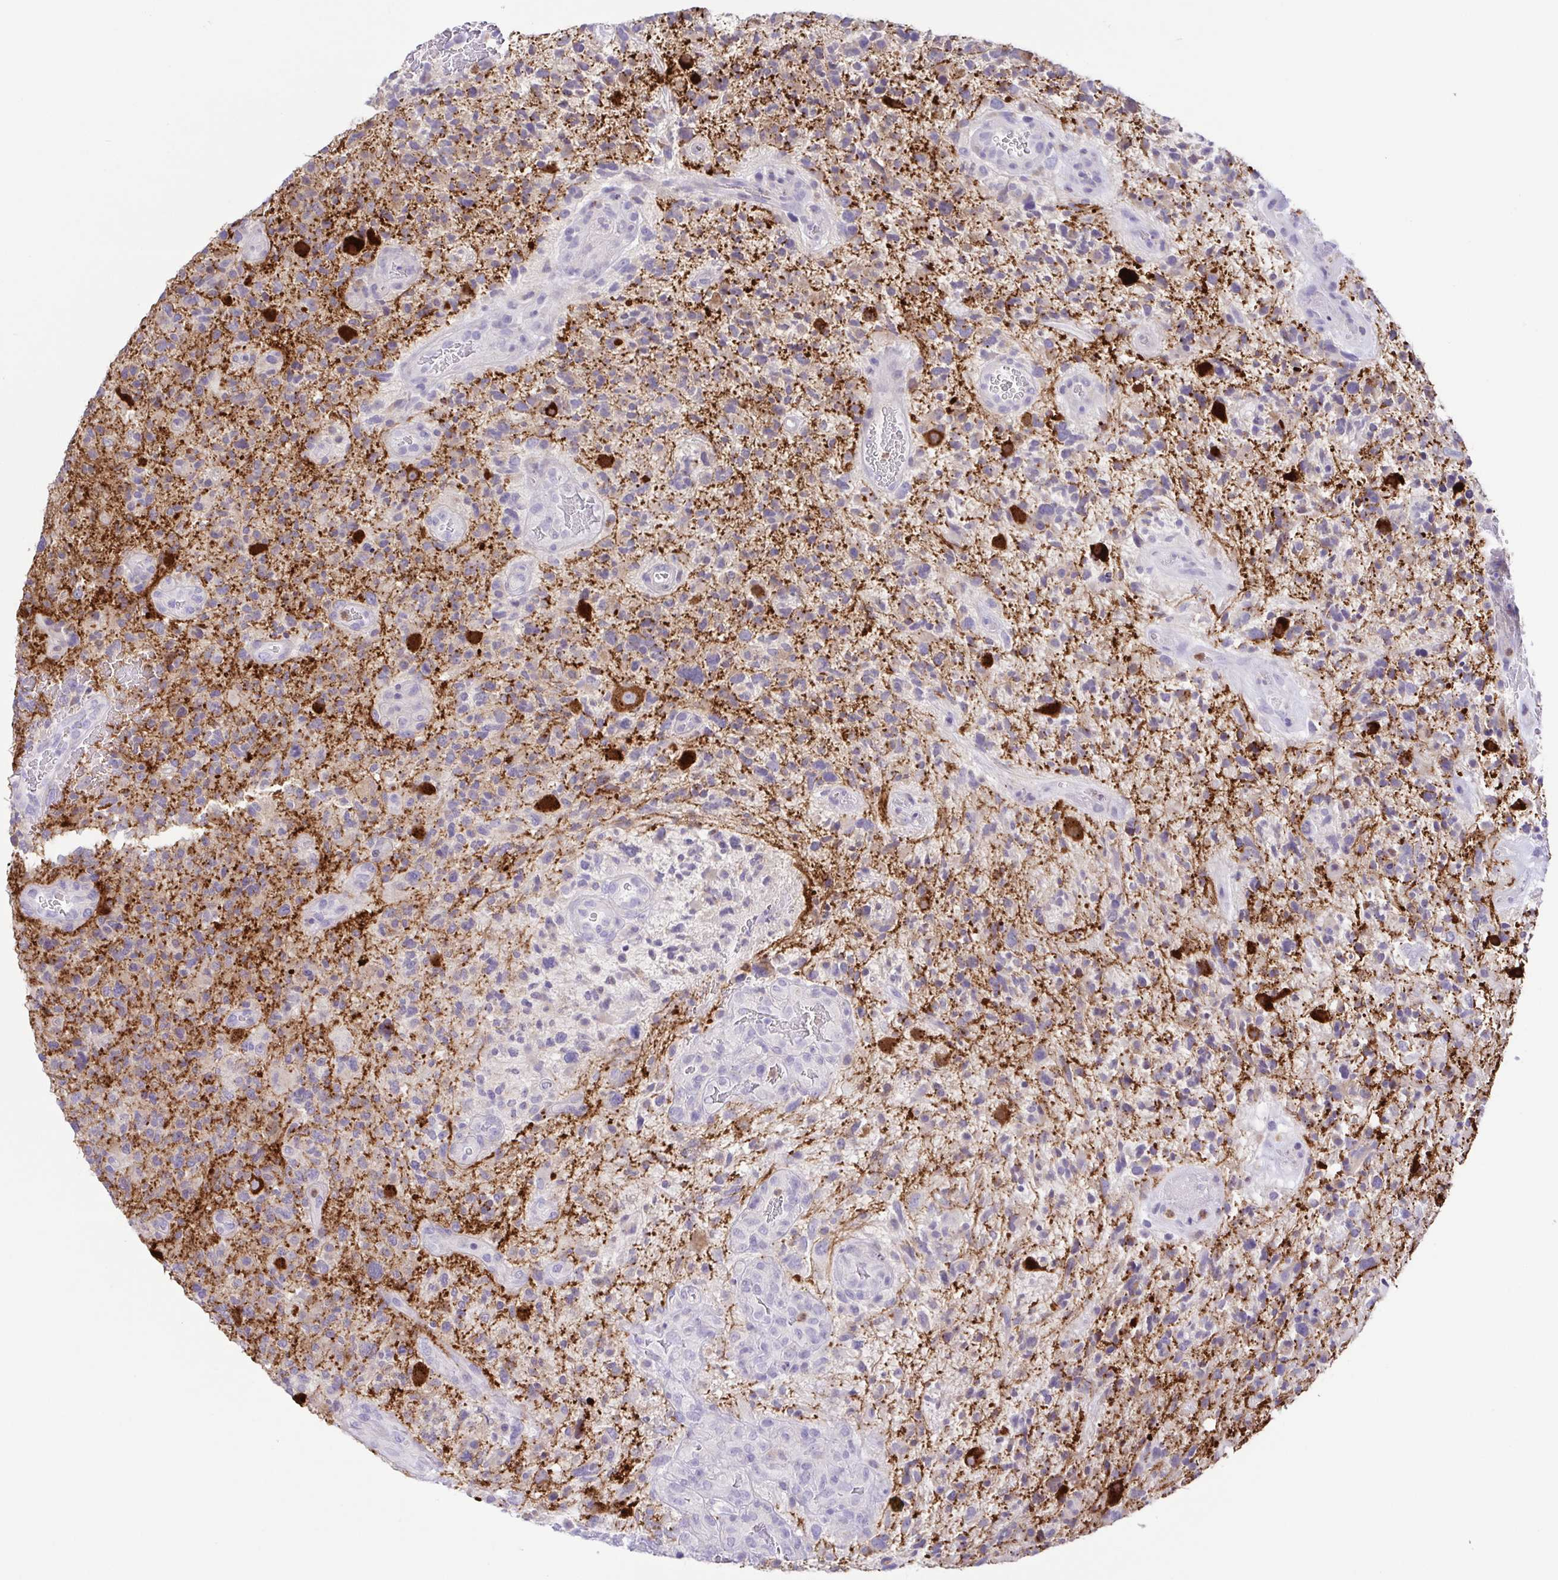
{"staining": {"intensity": "negative", "quantity": "none", "location": "none"}, "tissue": "glioma", "cell_type": "Tumor cells", "image_type": "cancer", "snomed": [{"axis": "morphology", "description": "Glioma, malignant, High grade"}, {"axis": "topography", "description": "Brain"}], "caption": "Immunohistochemical staining of glioma displays no significant positivity in tumor cells.", "gene": "ATP6V1G2", "patient": {"sex": "female", "age": 71}}